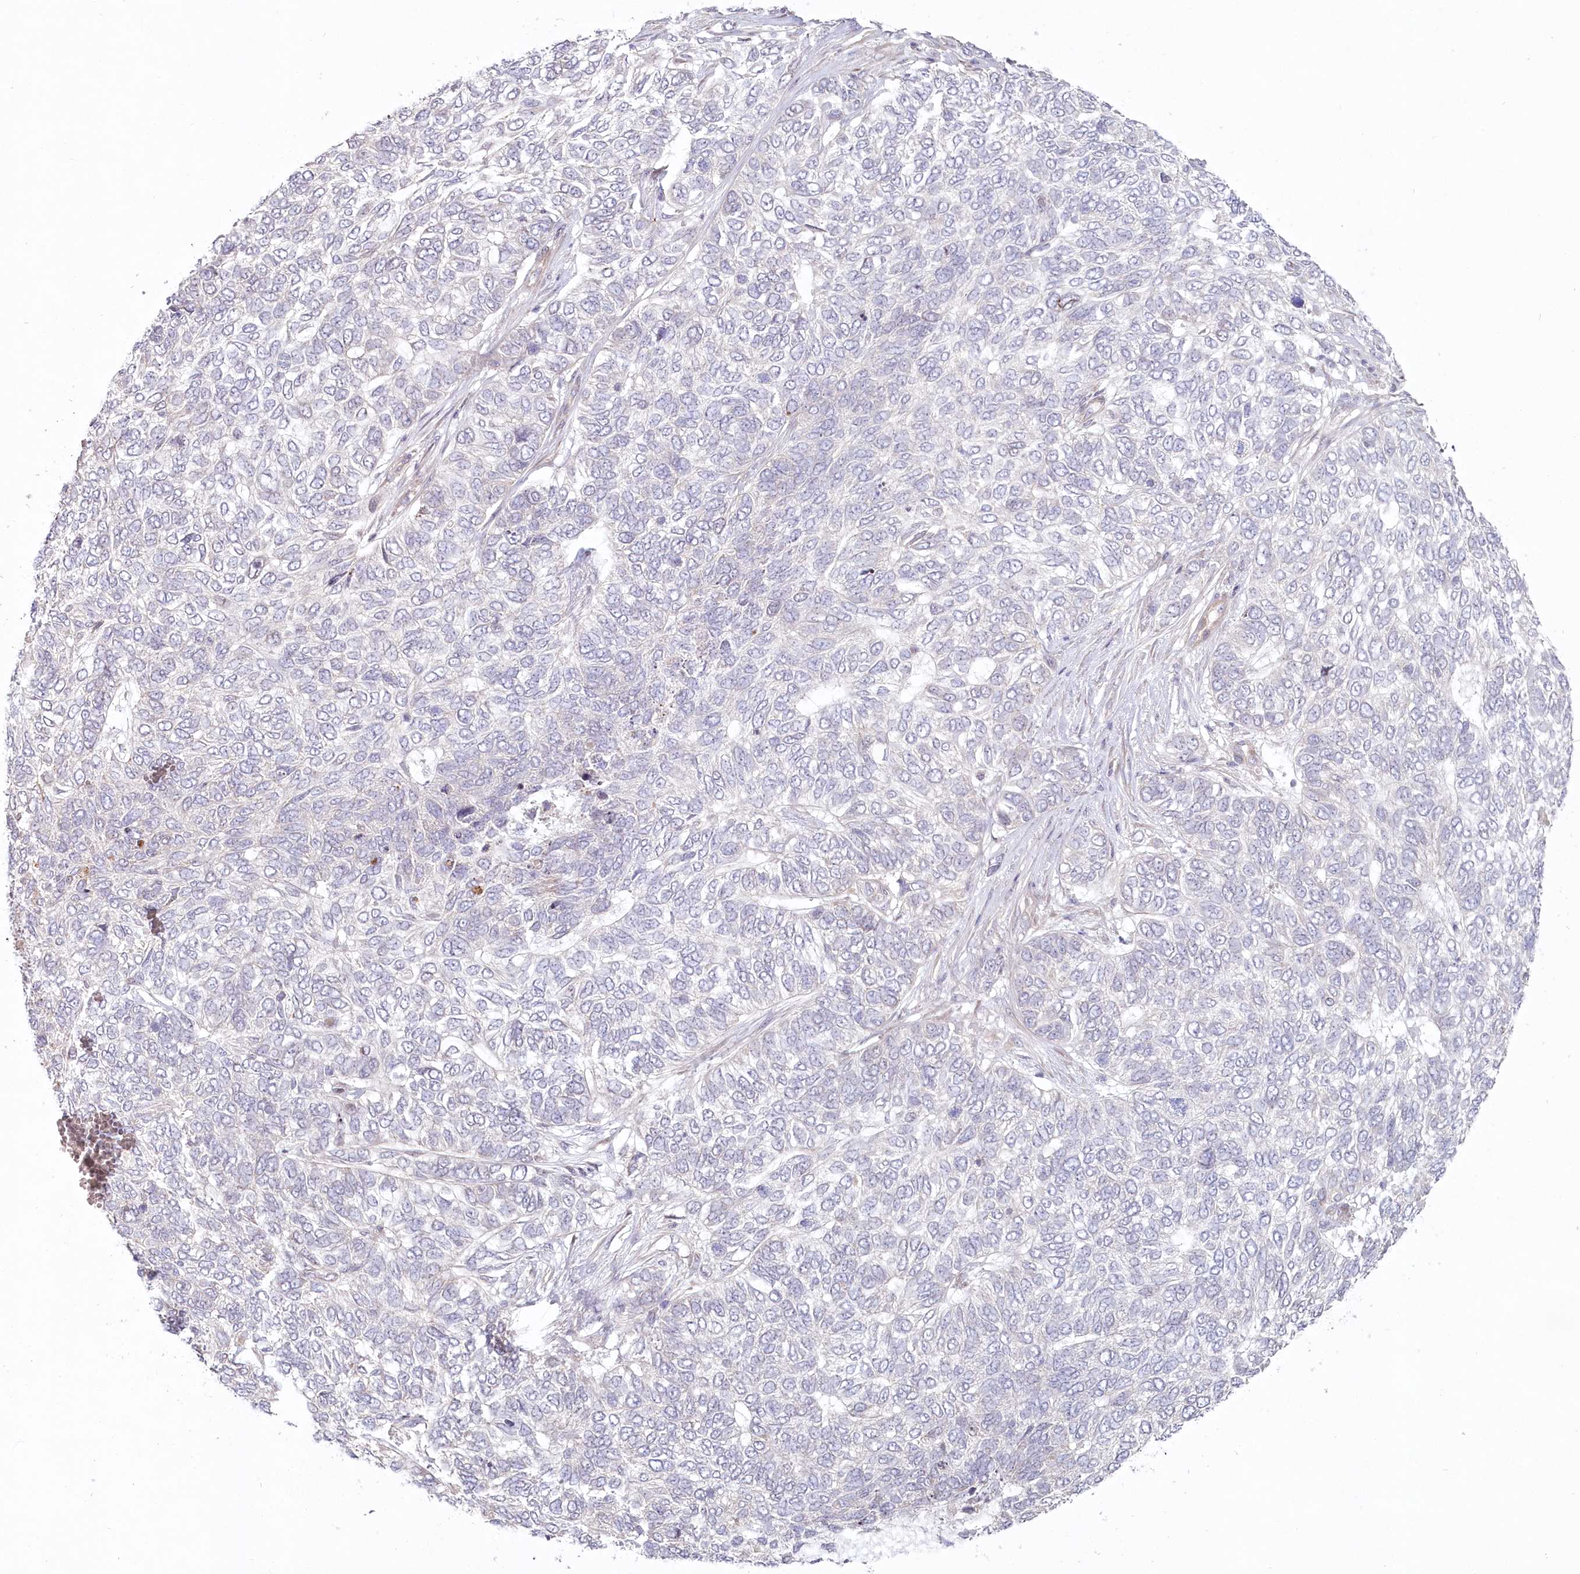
{"staining": {"intensity": "negative", "quantity": "none", "location": "none"}, "tissue": "skin cancer", "cell_type": "Tumor cells", "image_type": "cancer", "snomed": [{"axis": "morphology", "description": "Basal cell carcinoma"}, {"axis": "topography", "description": "Skin"}], "caption": "Immunohistochemistry (IHC) of human skin cancer (basal cell carcinoma) exhibits no staining in tumor cells.", "gene": "SPINK13", "patient": {"sex": "female", "age": 65}}